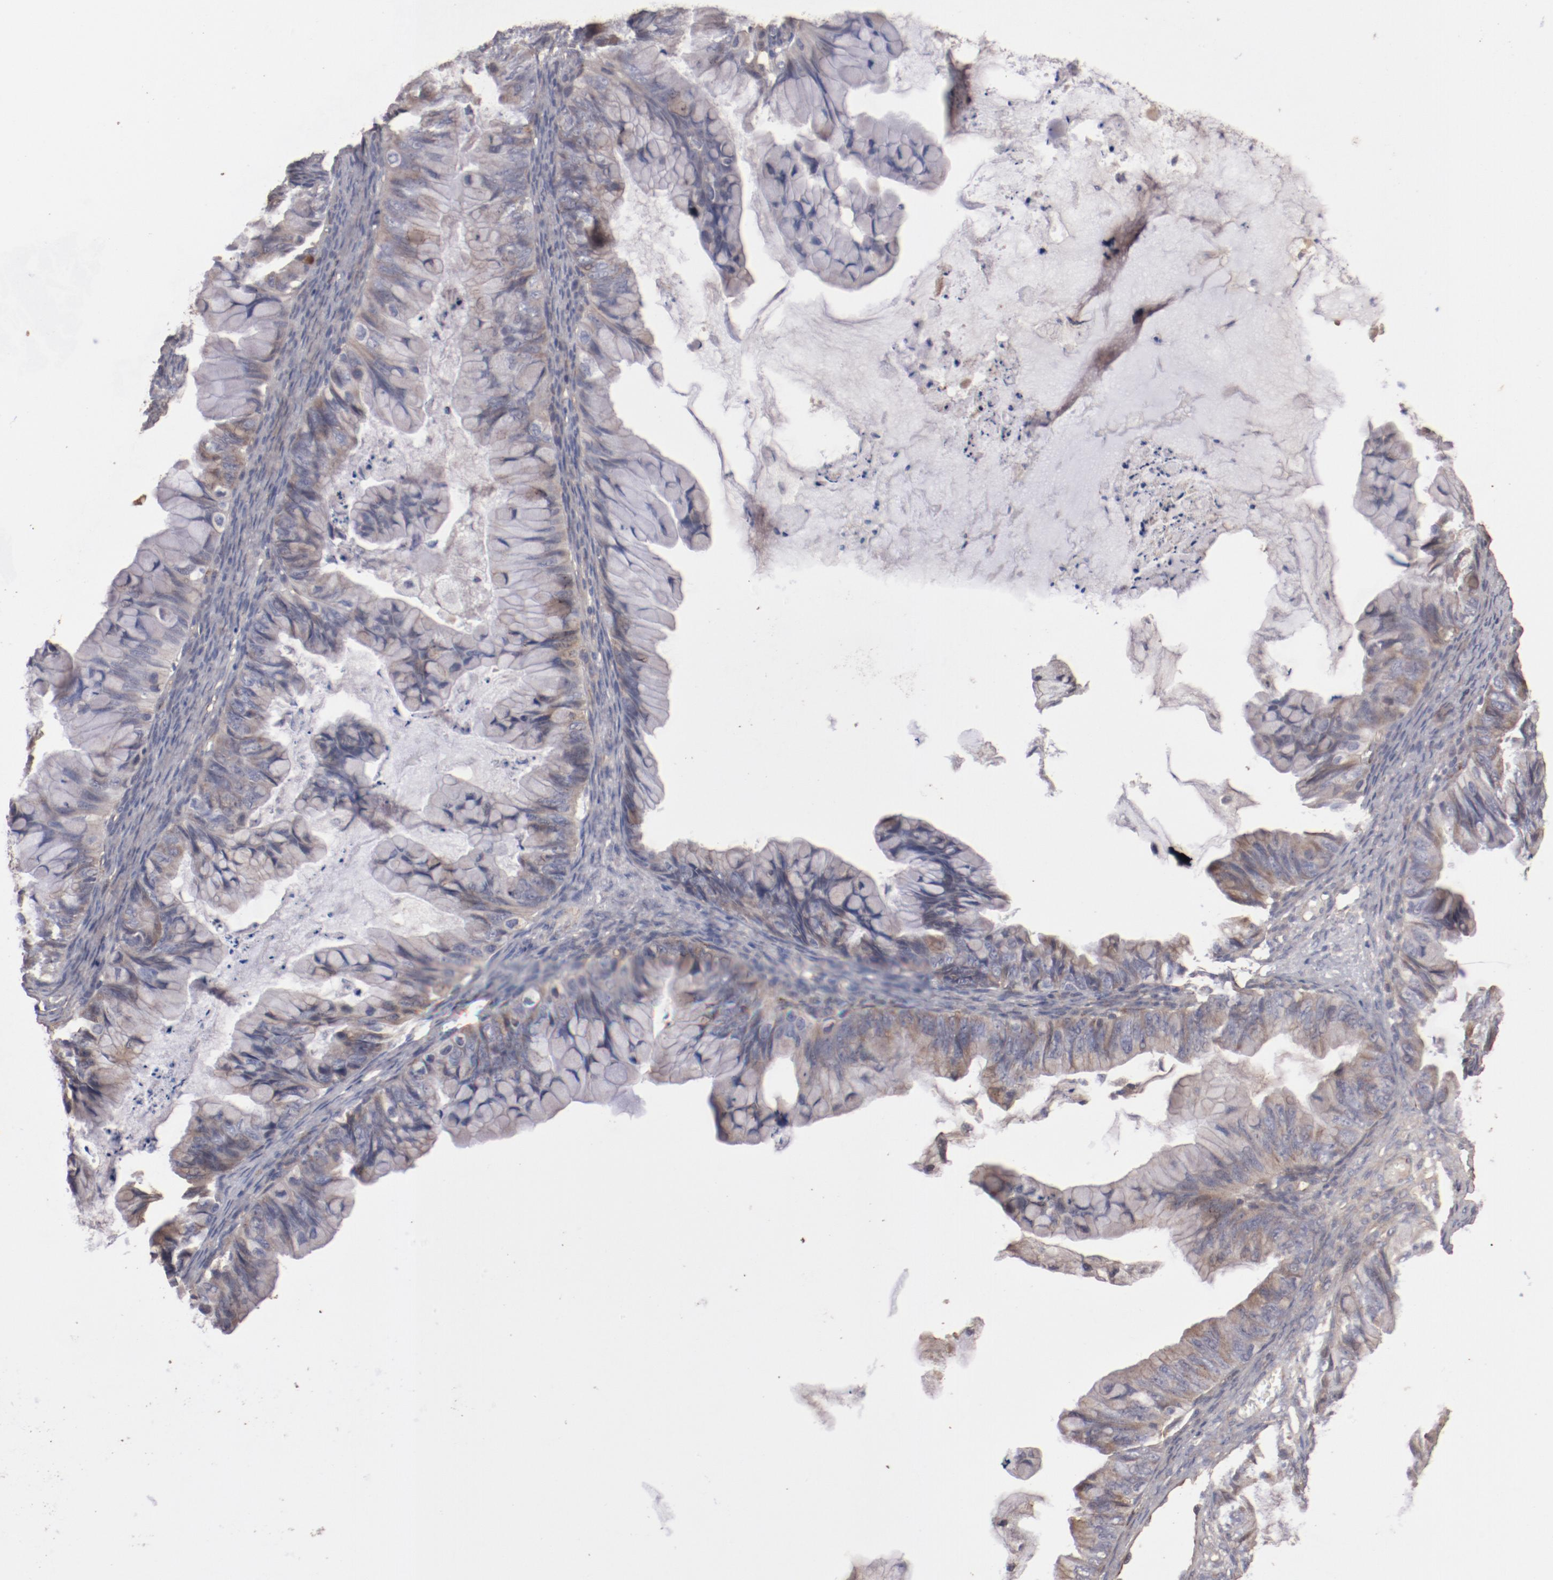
{"staining": {"intensity": "moderate", "quantity": ">75%", "location": "cytoplasmic/membranous"}, "tissue": "ovarian cancer", "cell_type": "Tumor cells", "image_type": "cancer", "snomed": [{"axis": "morphology", "description": "Cystadenocarcinoma, mucinous, NOS"}, {"axis": "topography", "description": "Ovary"}], "caption": "Protein expression analysis of ovarian mucinous cystadenocarcinoma demonstrates moderate cytoplasmic/membranous staining in about >75% of tumor cells. (DAB (3,3'-diaminobenzidine) = brown stain, brightfield microscopy at high magnification).", "gene": "DIPK2B", "patient": {"sex": "female", "age": 36}}